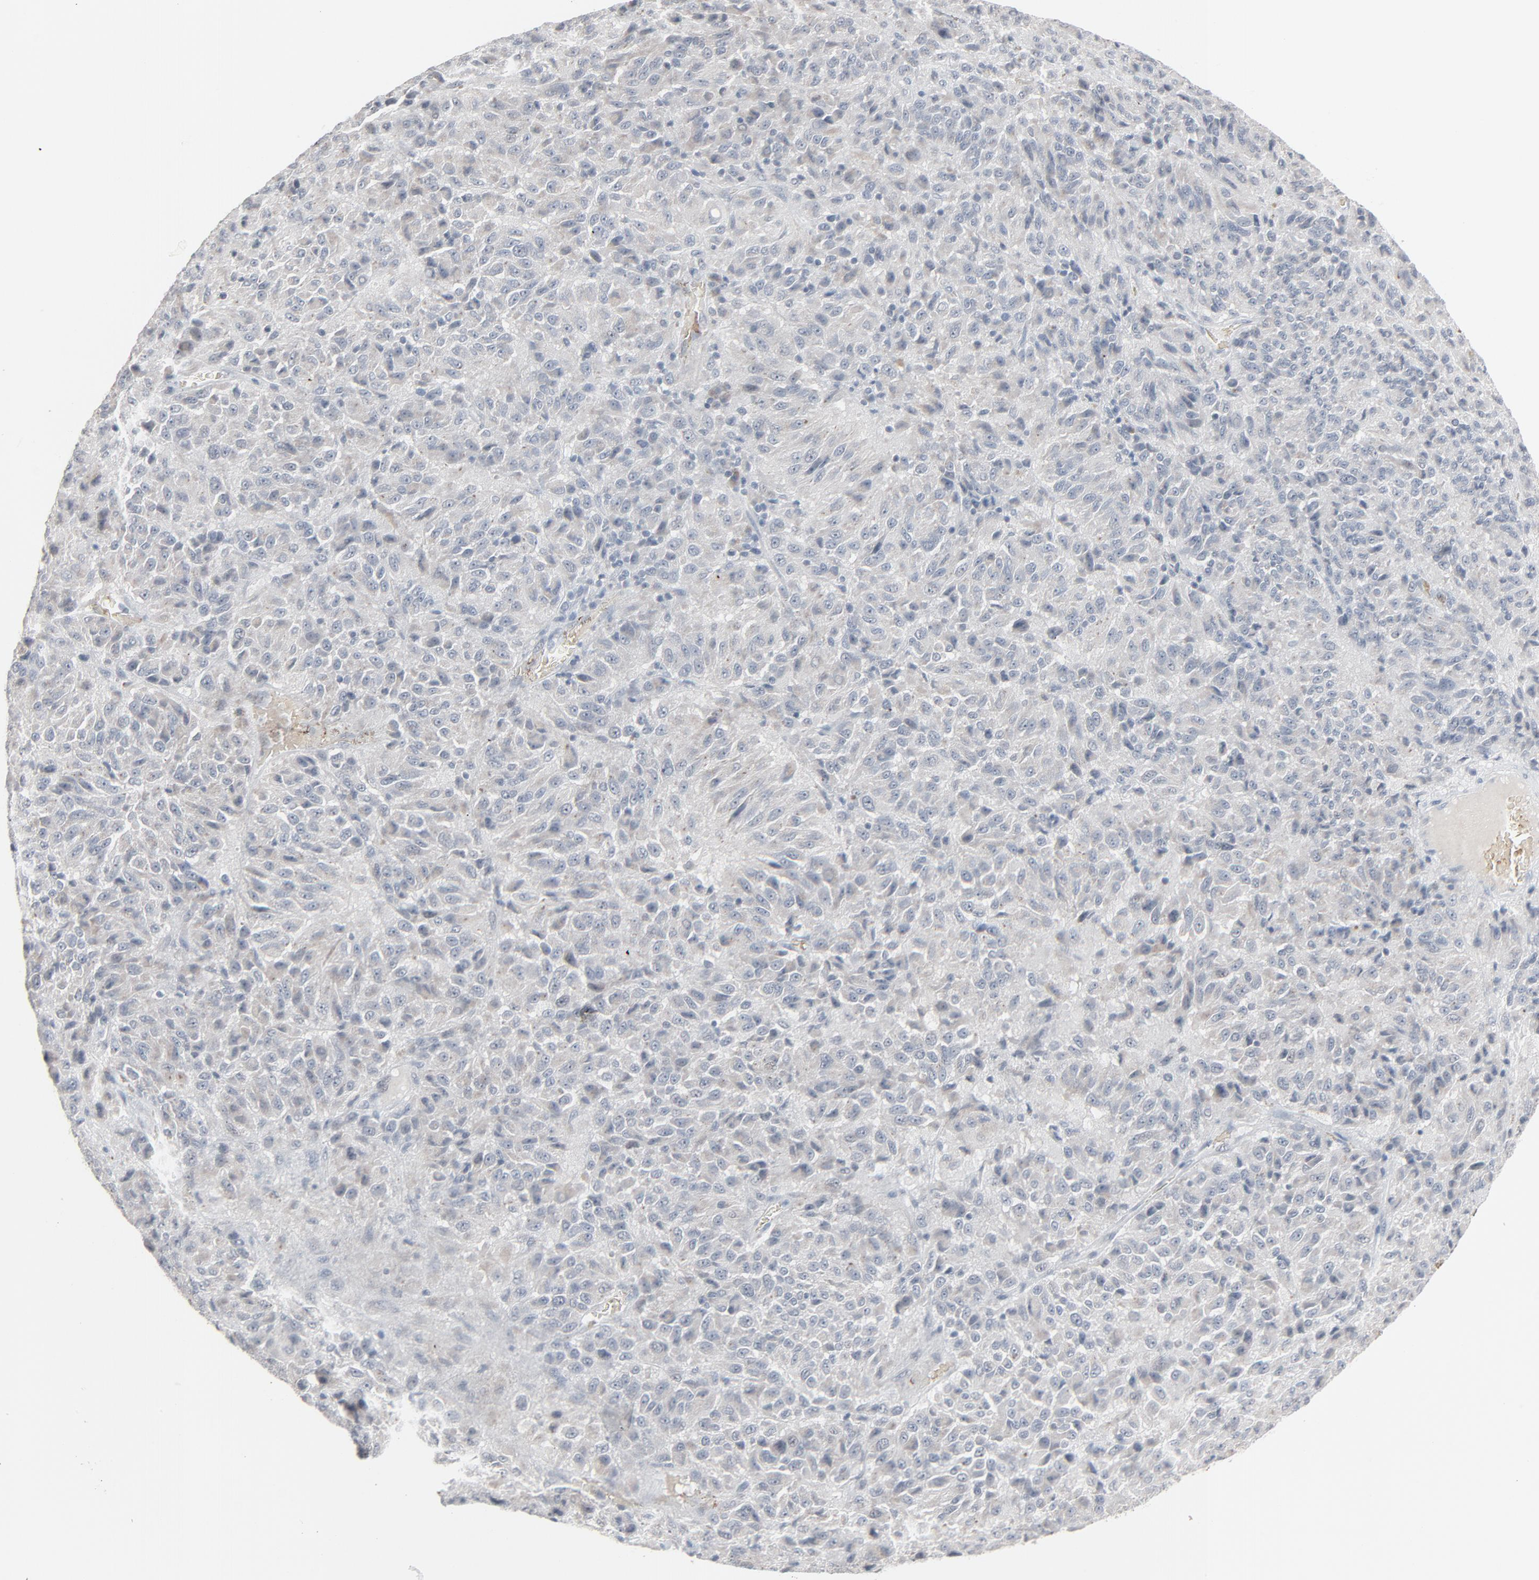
{"staining": {"intensity": "negative", "quantity": "none", "location": "none"}, "tissue": "melanoma", "cell_type": "Tumor cells", "image_type": "cancer", "snomed": [{"axis": "morphology", "description": "Malignant melanoma, Metastatic site"}, {"axis": "topography", "description": "Lung"}], "caption": "Image shows no protein staining in tumor cells of malignant melanoma (metastatic site) tissue. (DAB (3,3'-diaminobenzidine) immunohistochemistry with hematoxylin counter stain).", "gene": "SAGE1", "patient": {"sex": "male", "age": 64}}